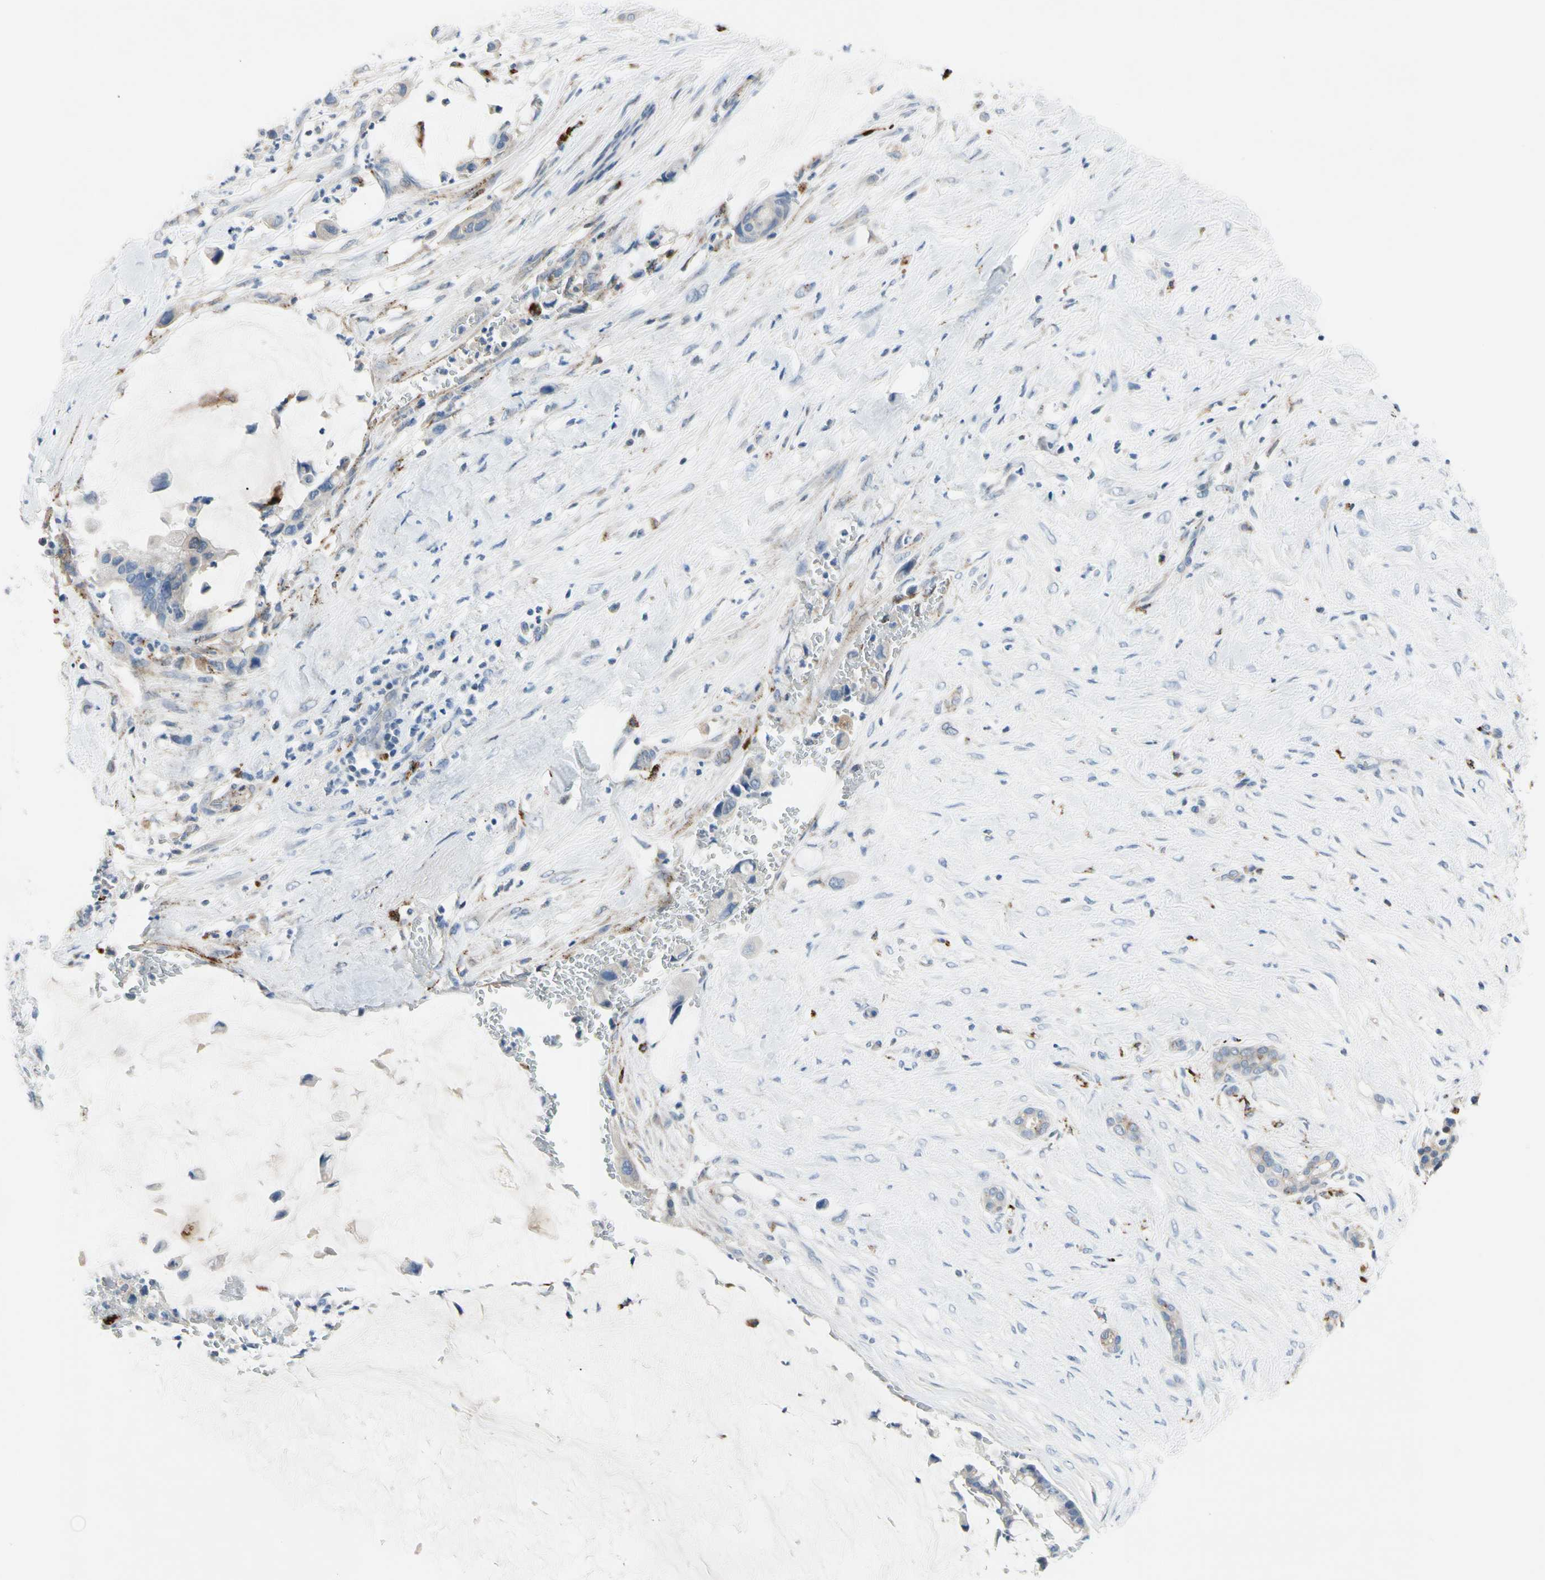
{"staining": {"intensity": "negative", "quantity": "none", "location": "none"}, "tissue": "pancreatic cancer", "cell_type": "Tumor cells", "image_type": "cancer", "snomed": [{"axis": "morphology", "description": "Adenocarcinoma, NOS"}, {"axis": "topography", "description": "Pancreas"}], "caption": "Photomicrograph shows no significant protein staining in tumor cells of pancreatic cancer.", "gene": "RETSAT", "patient": {"sex": "male", "age": 41}}